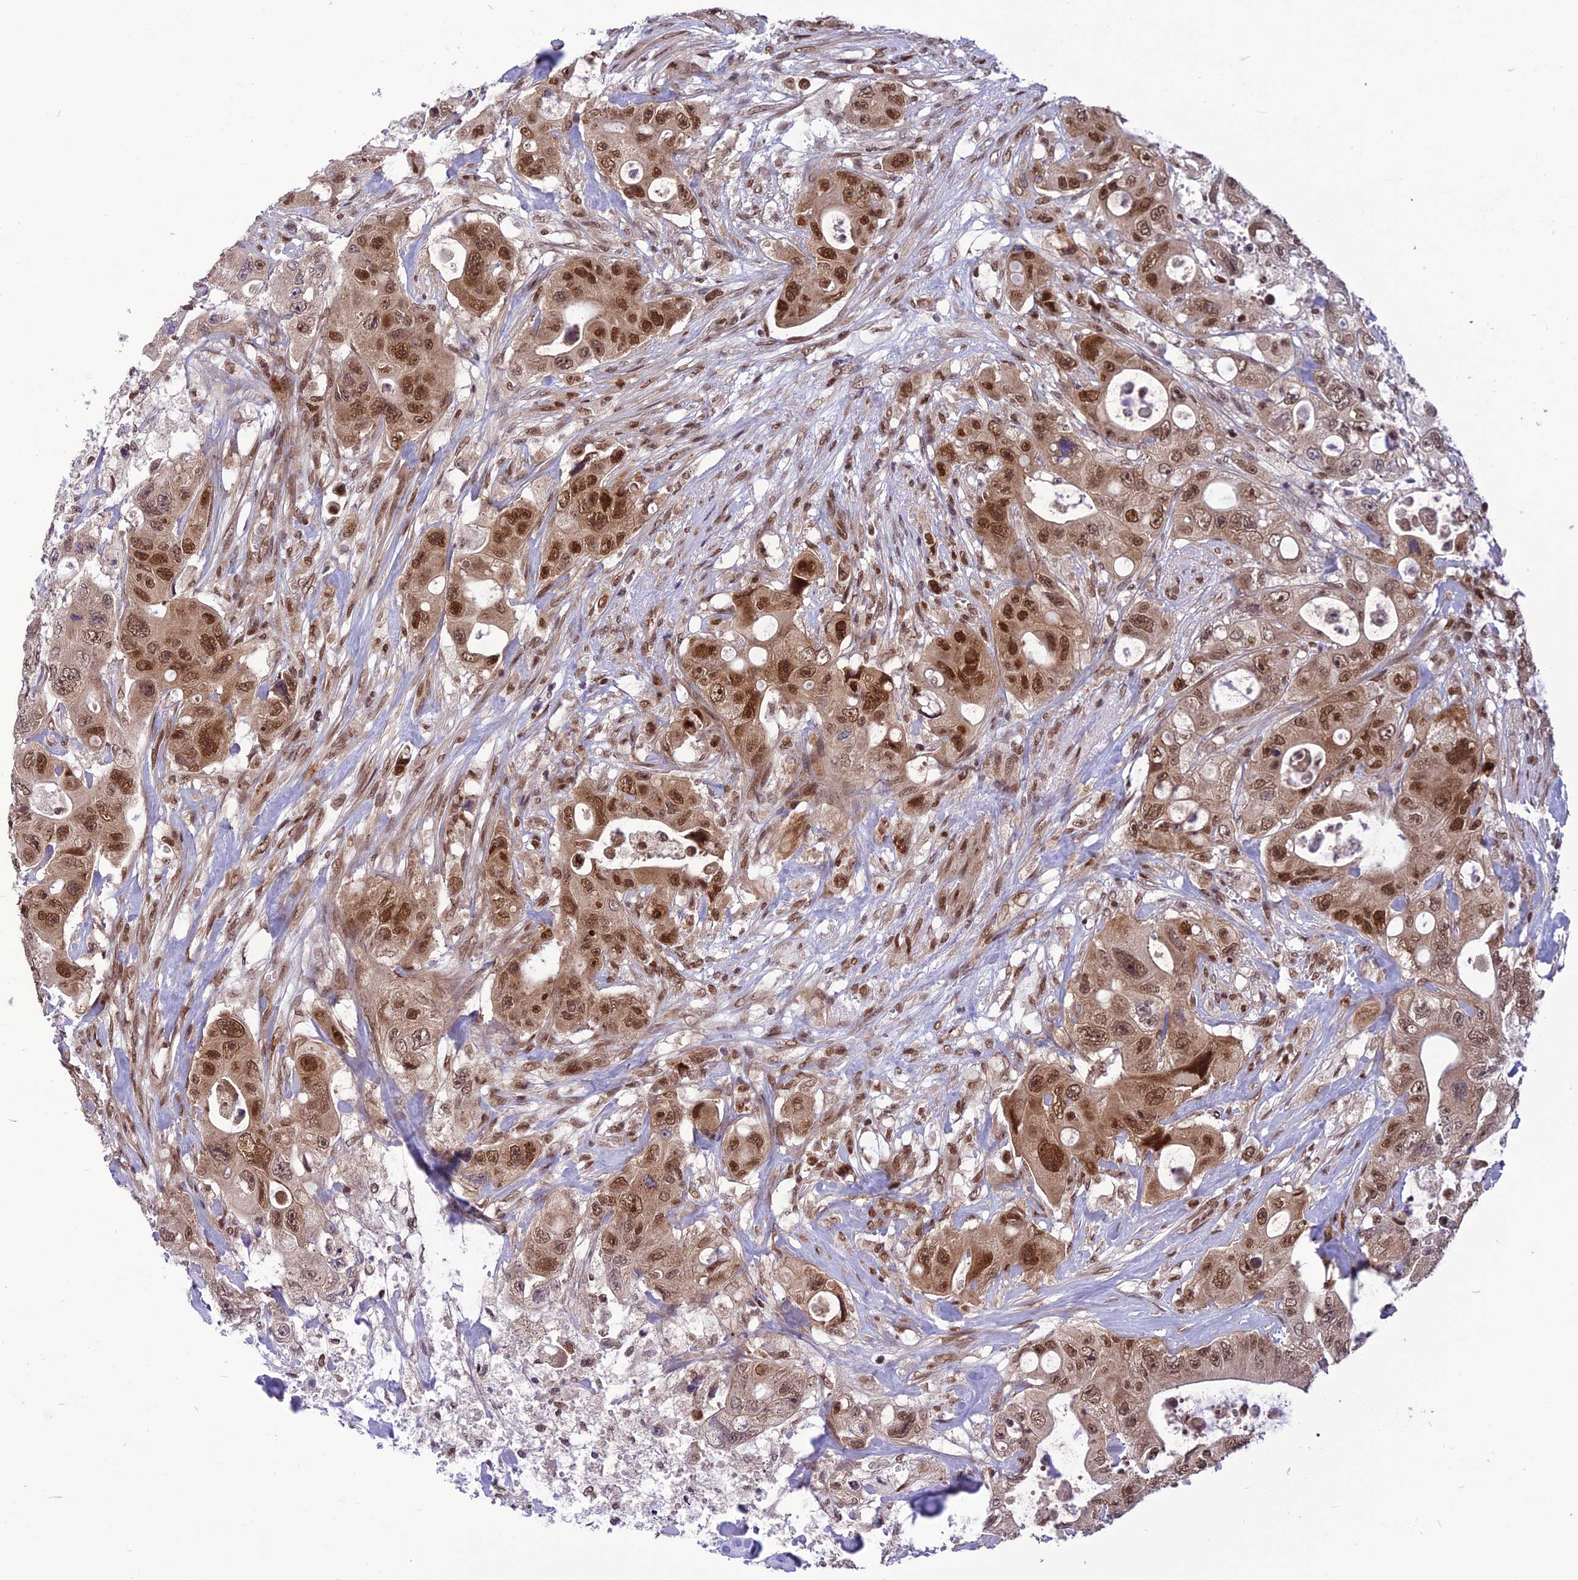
{"staining": {"intensity": "moderate", "quantity": ">75%", "location": "nuclear"}, "tissue": "colorectal cancer", "cell_type": "Tumor cells", "image_type": "cancer", "snomed": [{"axis": "morphology", "description": "Adenocarcinoma, NOS"}, {"axis": "topography", "description": "Colon"}], "caption": "High-power microscopy captured an IHC photomicrograph of adenocarcinoma (colorectal), revealing moderate nuclear positivity in about >75% of tumor cells.", "gene": "RTRAF", "patient": {"sex": "female", "age": 46}}